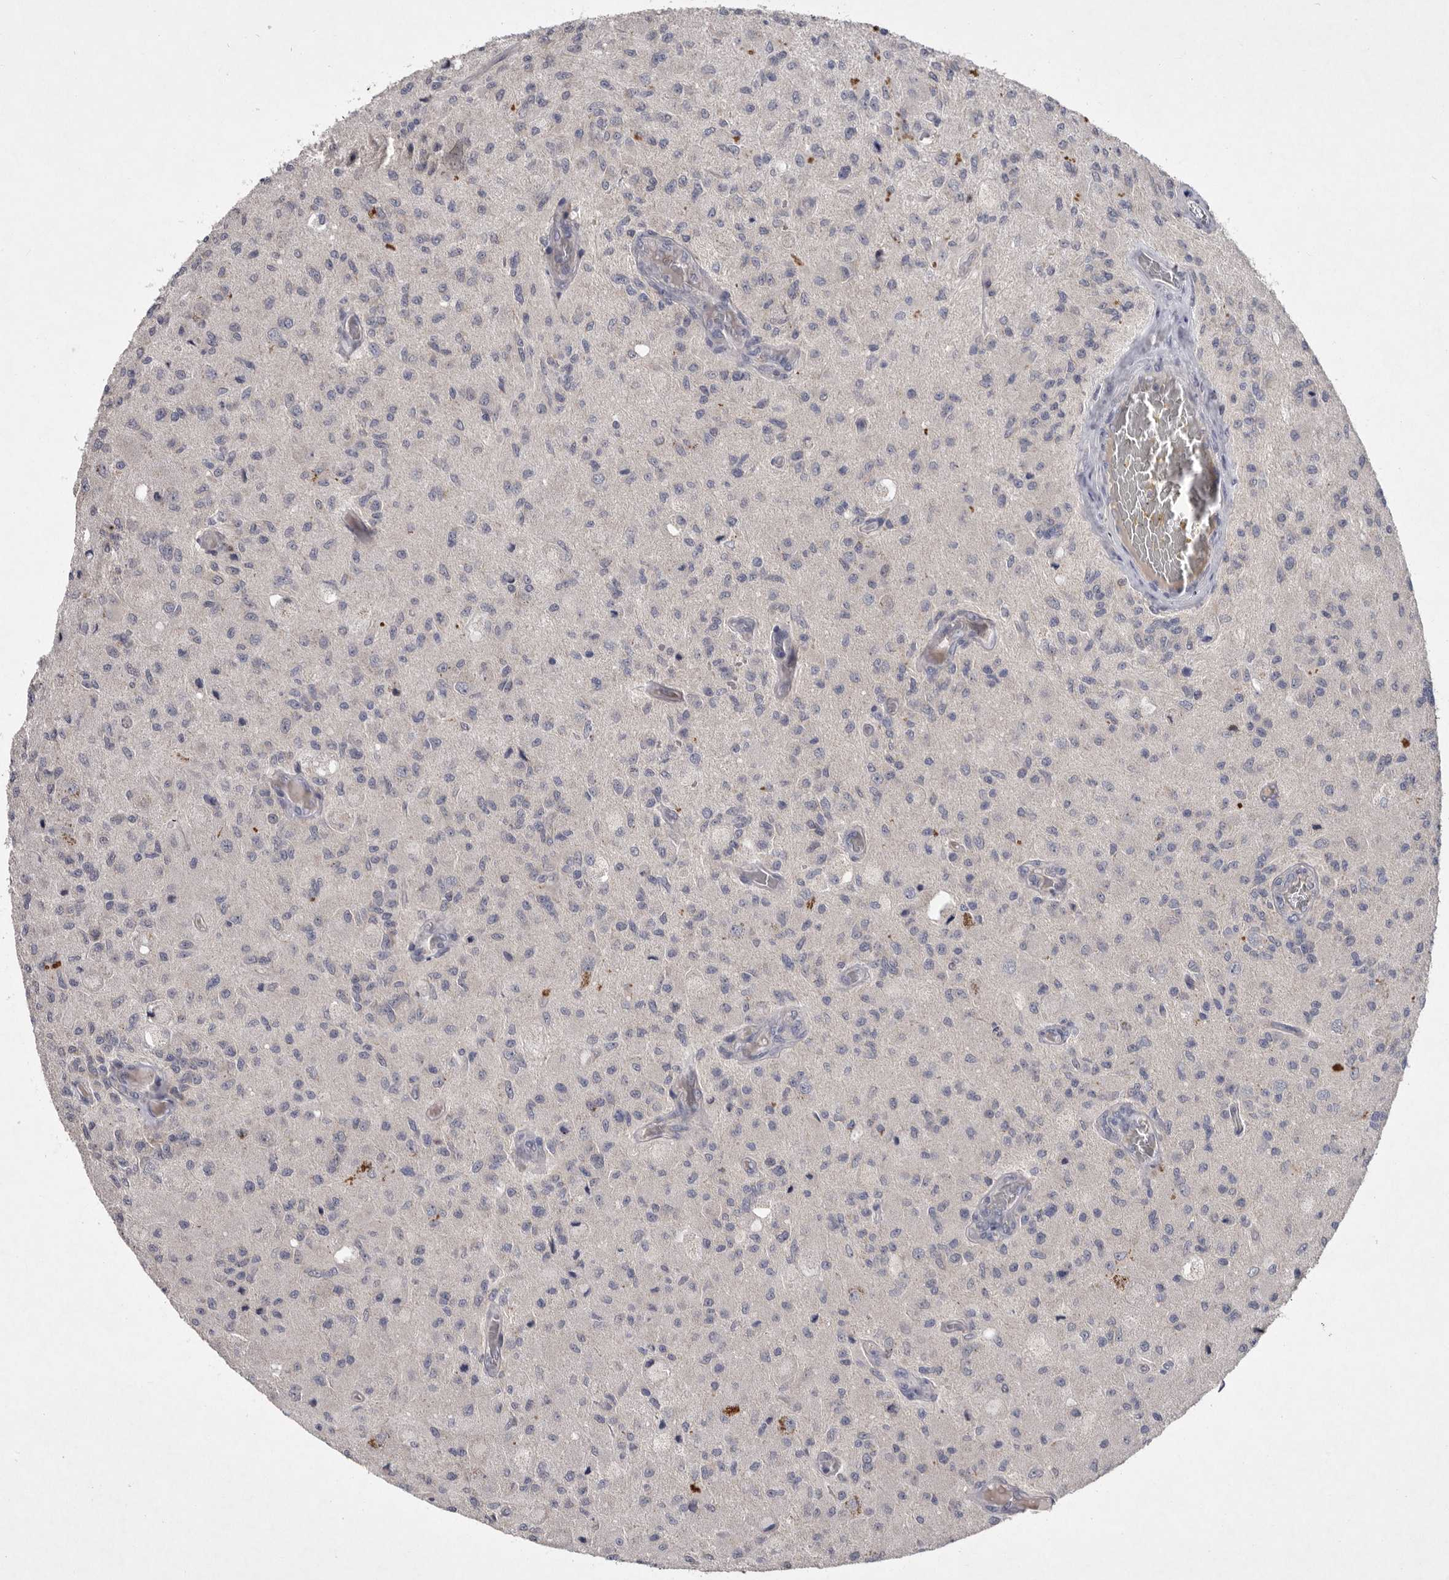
{"staining": {"intensity": "negative", "quantity": "none", "location": "none"}, "tissue": "glioma", "cell_type": "Tumor cells", "image_type": "cancer", "snomed": [{"axis": "morphology", "description": "Normal tissue, NOS"}, {"axis": "morphology", "description": "Glioma, malignant, High grade"}, {"axis": "topography", "description": "Cerebral cortex"}], "caption": "Immunohistochemistry photomicrograph of glioma stained for a protein (brown), which reveals no expression in tumor cells.", "gene": "TNFSF14", "patient": {"sex": "male", "age": 77}}